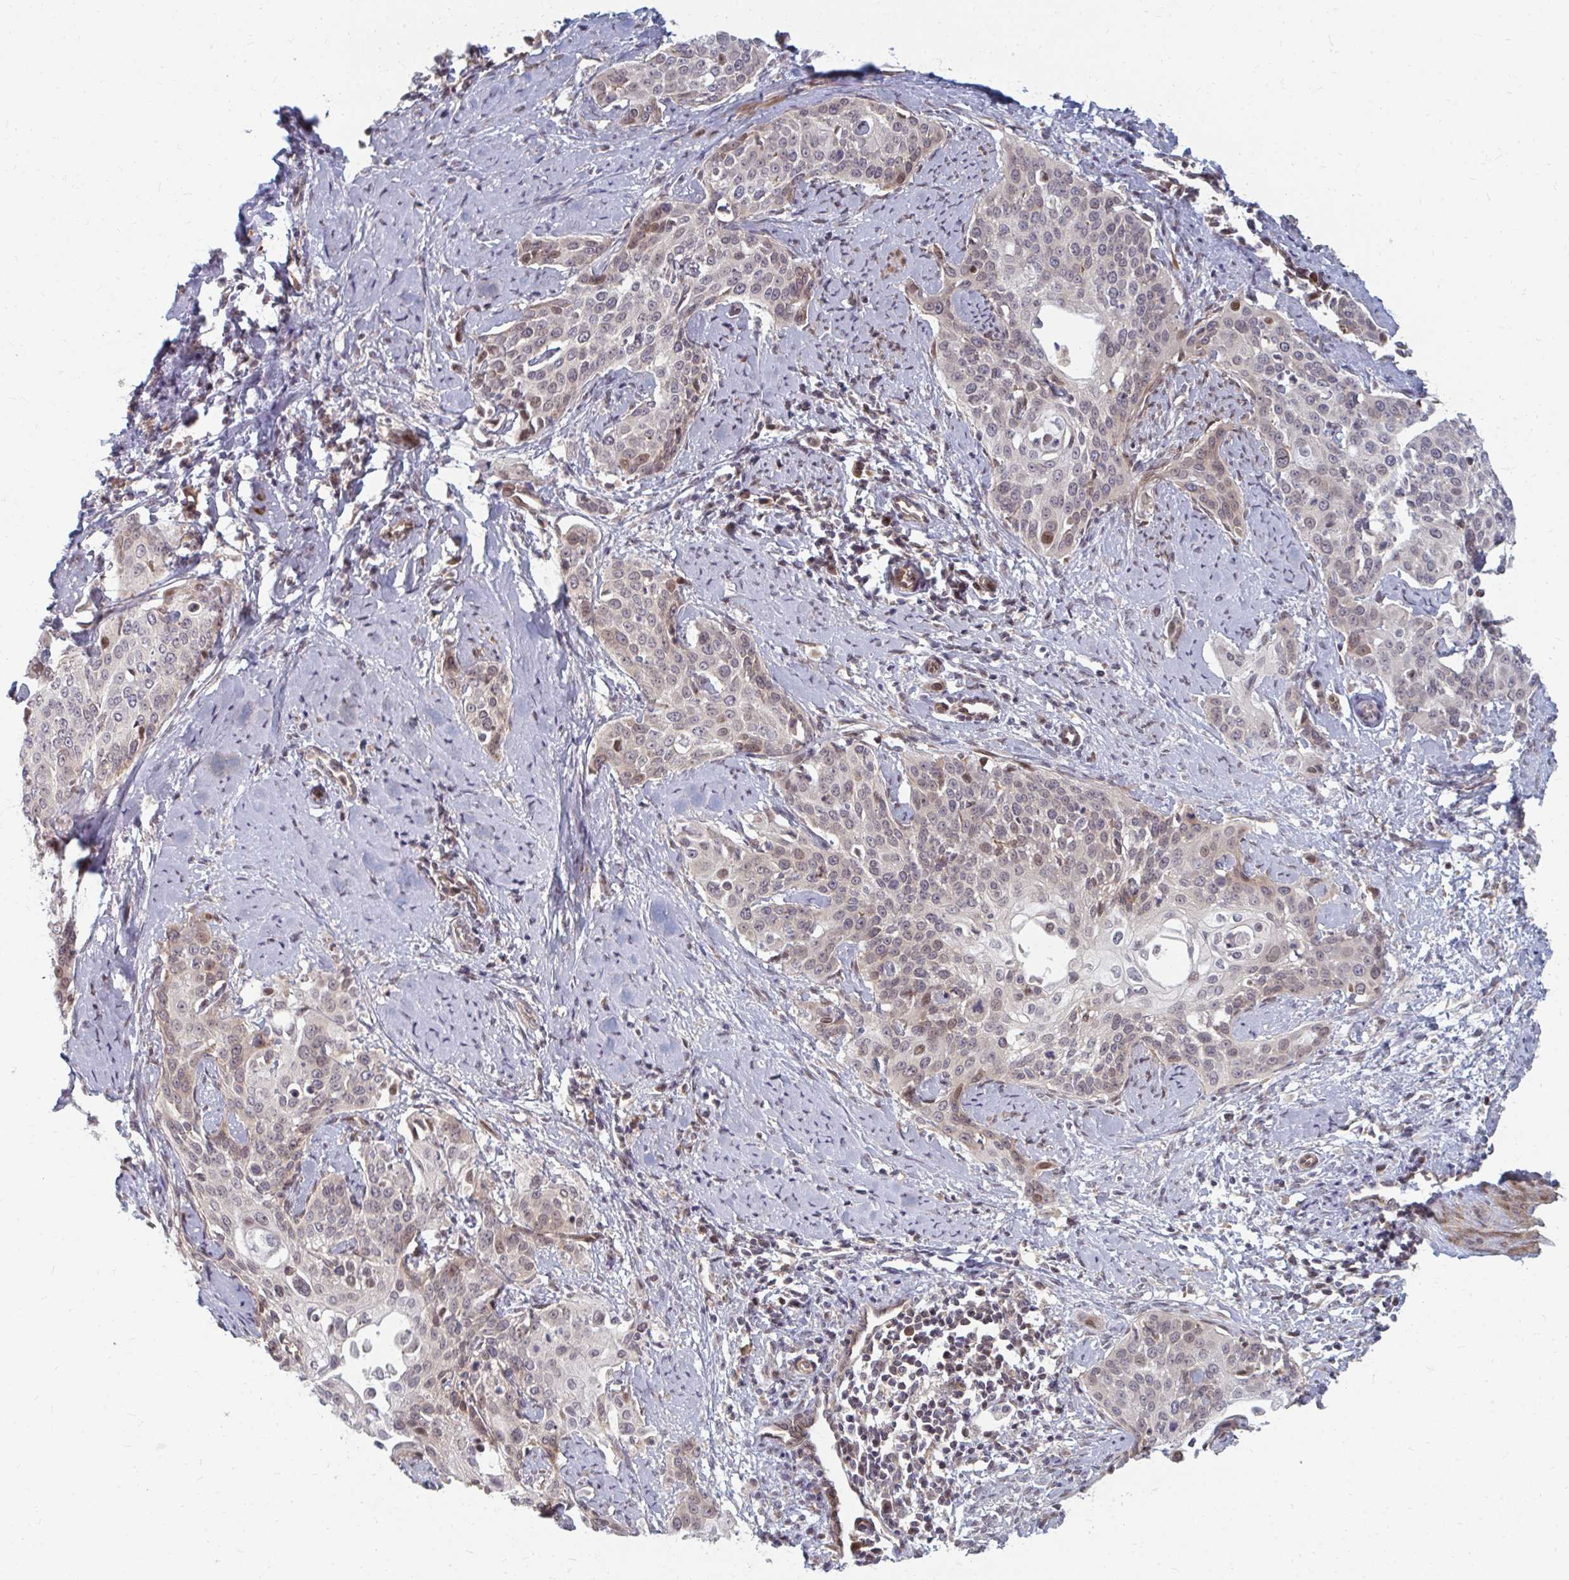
{"staining": {"intensity": "weak", "quantity": "<25%", "location": "cytoplasmic/membranous,nuclear"}, "tissue": "cervical cancer", "cell_type": "Tumor cells", "image_type": "cancer", "snomed": [{"axis": "morphology", "description": "Squamous cell carcinoma, NOS"}, {"axis": "topography", "description": "Cervix"}], "caption": "High magnification brightfield microscopy of cervical cancer stained with DAB (brown) and counterstained with hematoxylin (blue): tumor cells show no significant positivity. (Stains: DAB immunohistochemistry with hematoxylin counter stain, Microscopy: brightfield microscopy at high magnification).", "gene": "ZNF285", "patient": {"sex": "female", "age": 44}}